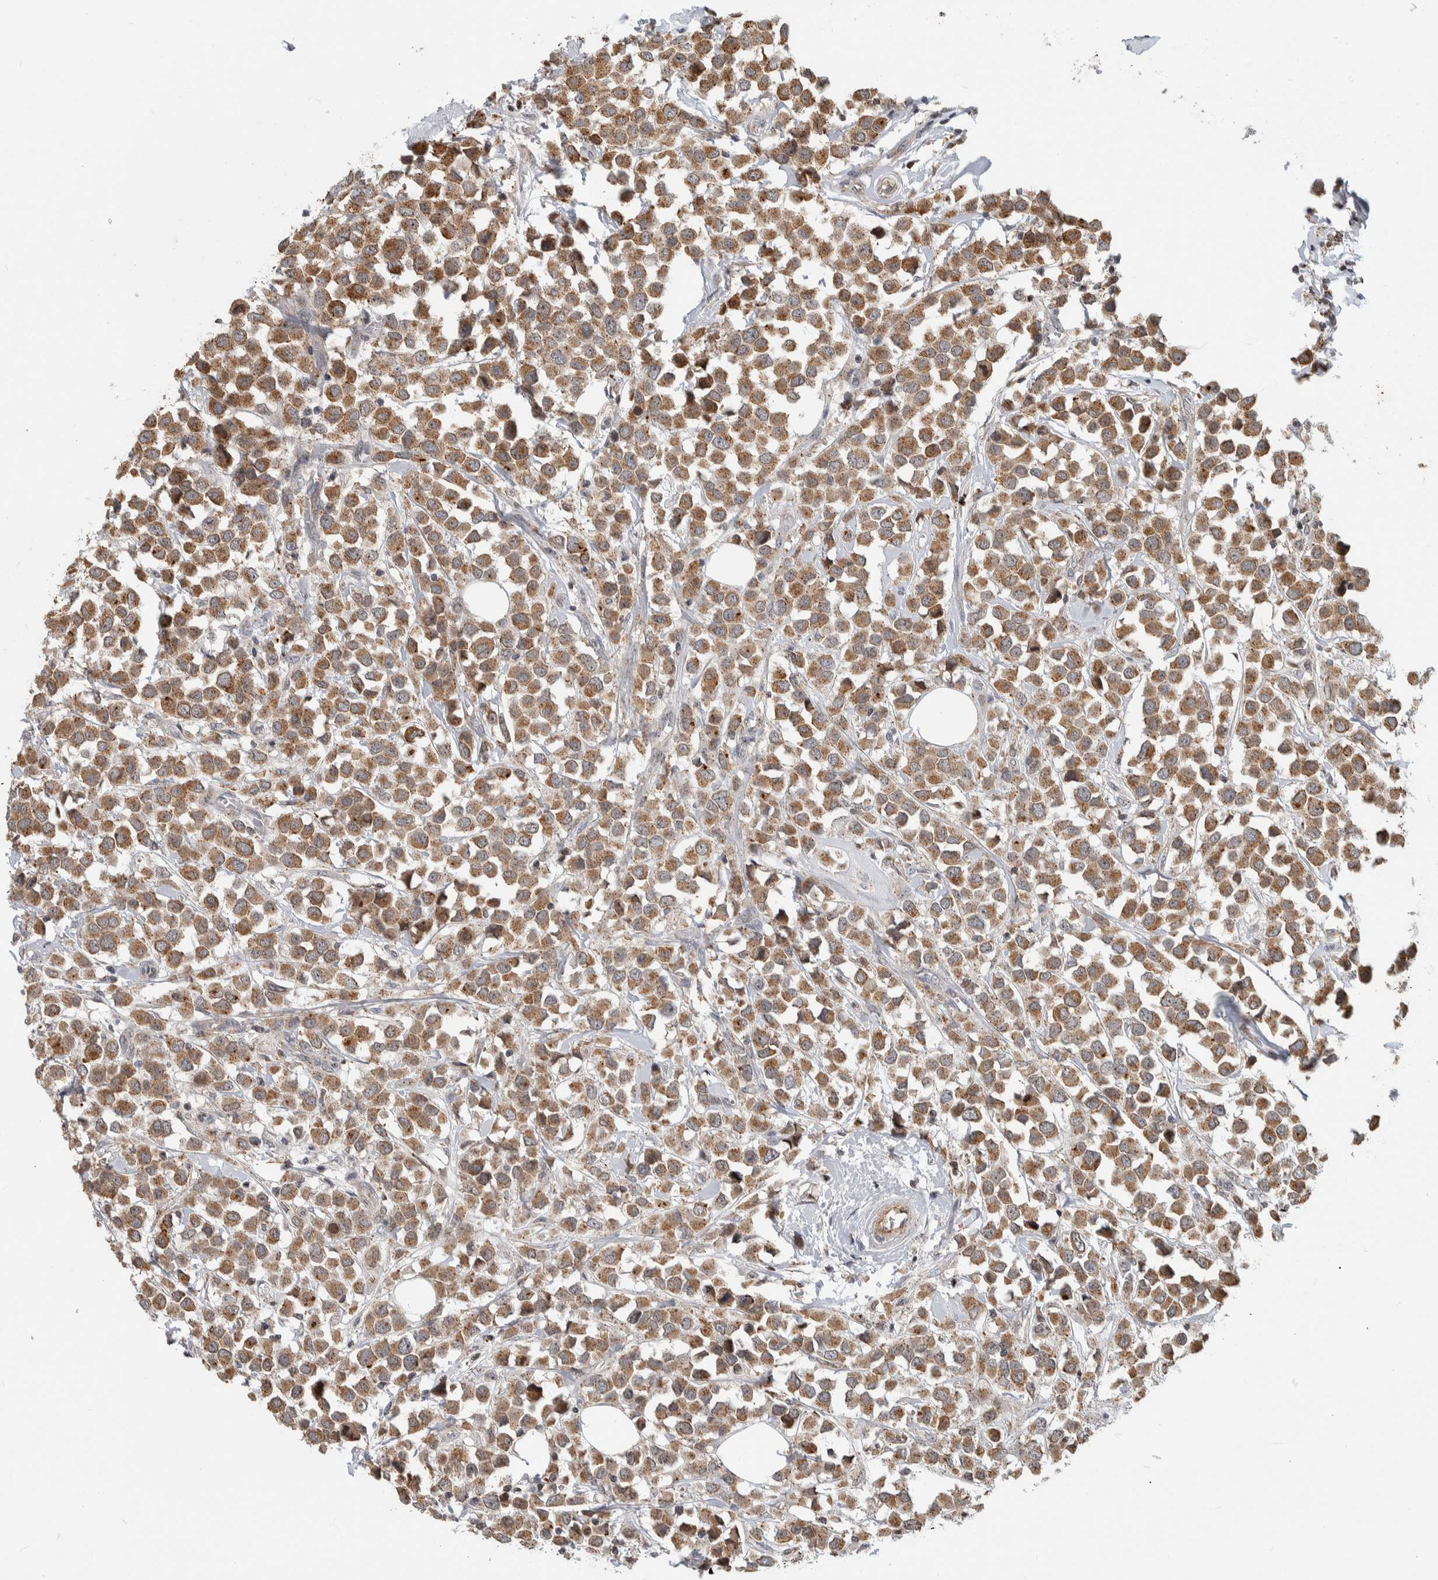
{"staining": {"intensity": "moderate", "quantity": ">75%", "location": "cytoplasmic/membranous"}, "tissue": "breast cancer", "cell_type": "Tumor cells", "image_type": "cancer", "snomed": [{"axis": "morphology", "description": "Duct carcinoma"}, {"axis": "topography", "description": "Breast"}], "caption": "This micrograph reveals immunohistochemistry staining of human breast cancer (intraductal carcinoma), with medium moderate cytoplasmic/membranous positivity in about >75% of tumor cells.", "gene": "MSL1", "patient": {"sex": "female", "age": 61}}